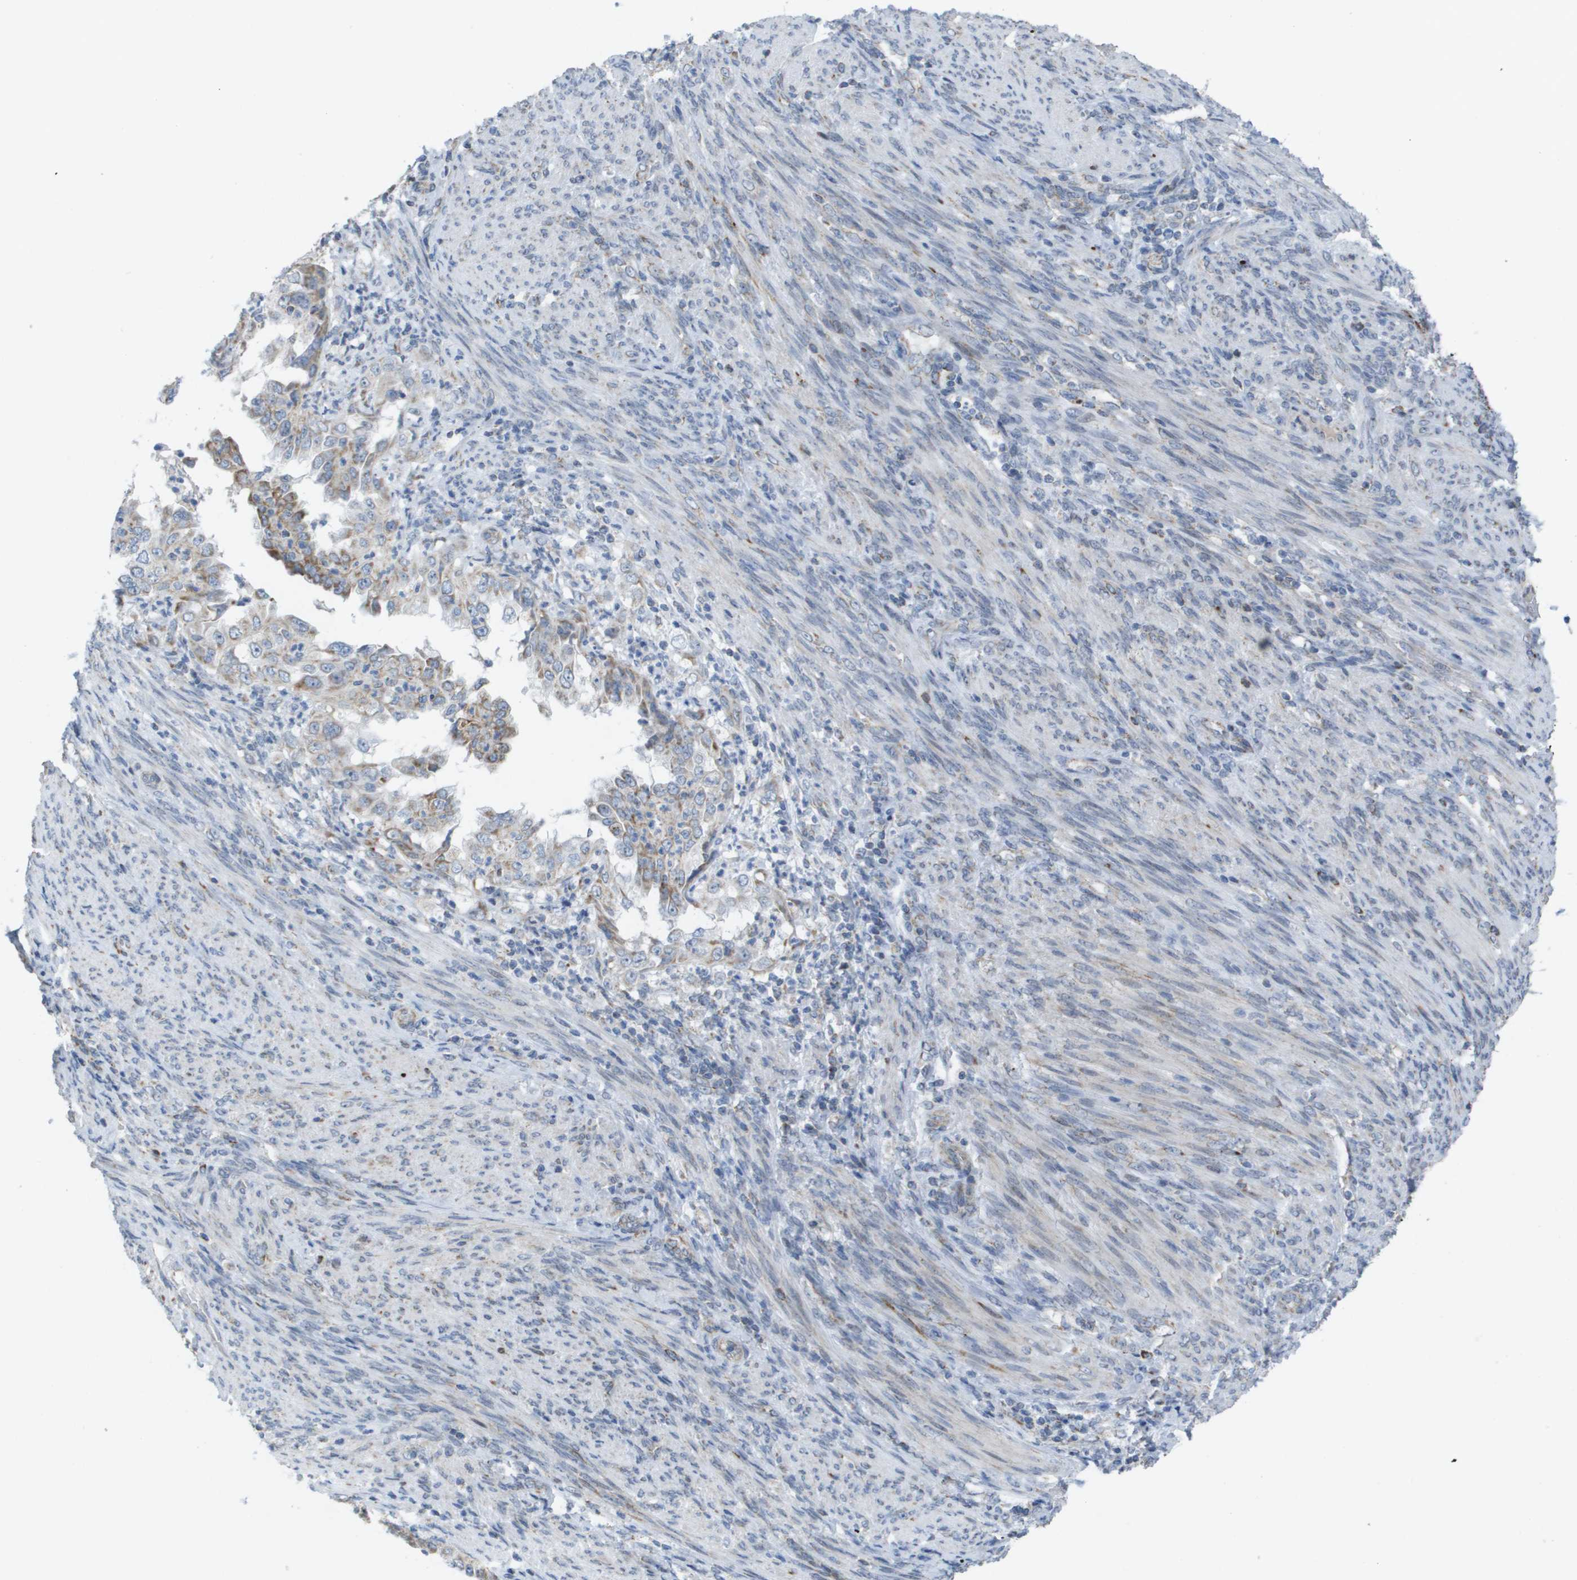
{"staining": {"intensity": "moderate", "quantity": "25%-75%", "location": "cytoplasmic/membranous"}, "tissue": "endometrial cancer", "cell_type": "Tumor cells", "image_type": "cancer", "snomed": [{"axis": "morphology", "description": "Adenocarcinoma, NOS"}, {"axis": "topography", "description": "Endometrium"}], "caption": "A histopathology image showing moderate cytoplasmic/membranous expression in approximately 25%-75% of tumor cells in endometrial adenocarcinoma, as visualized by brown immunohistochemical staining.", "gene": "TMEM223", "patient": {"sex": "female", "age": 85}}